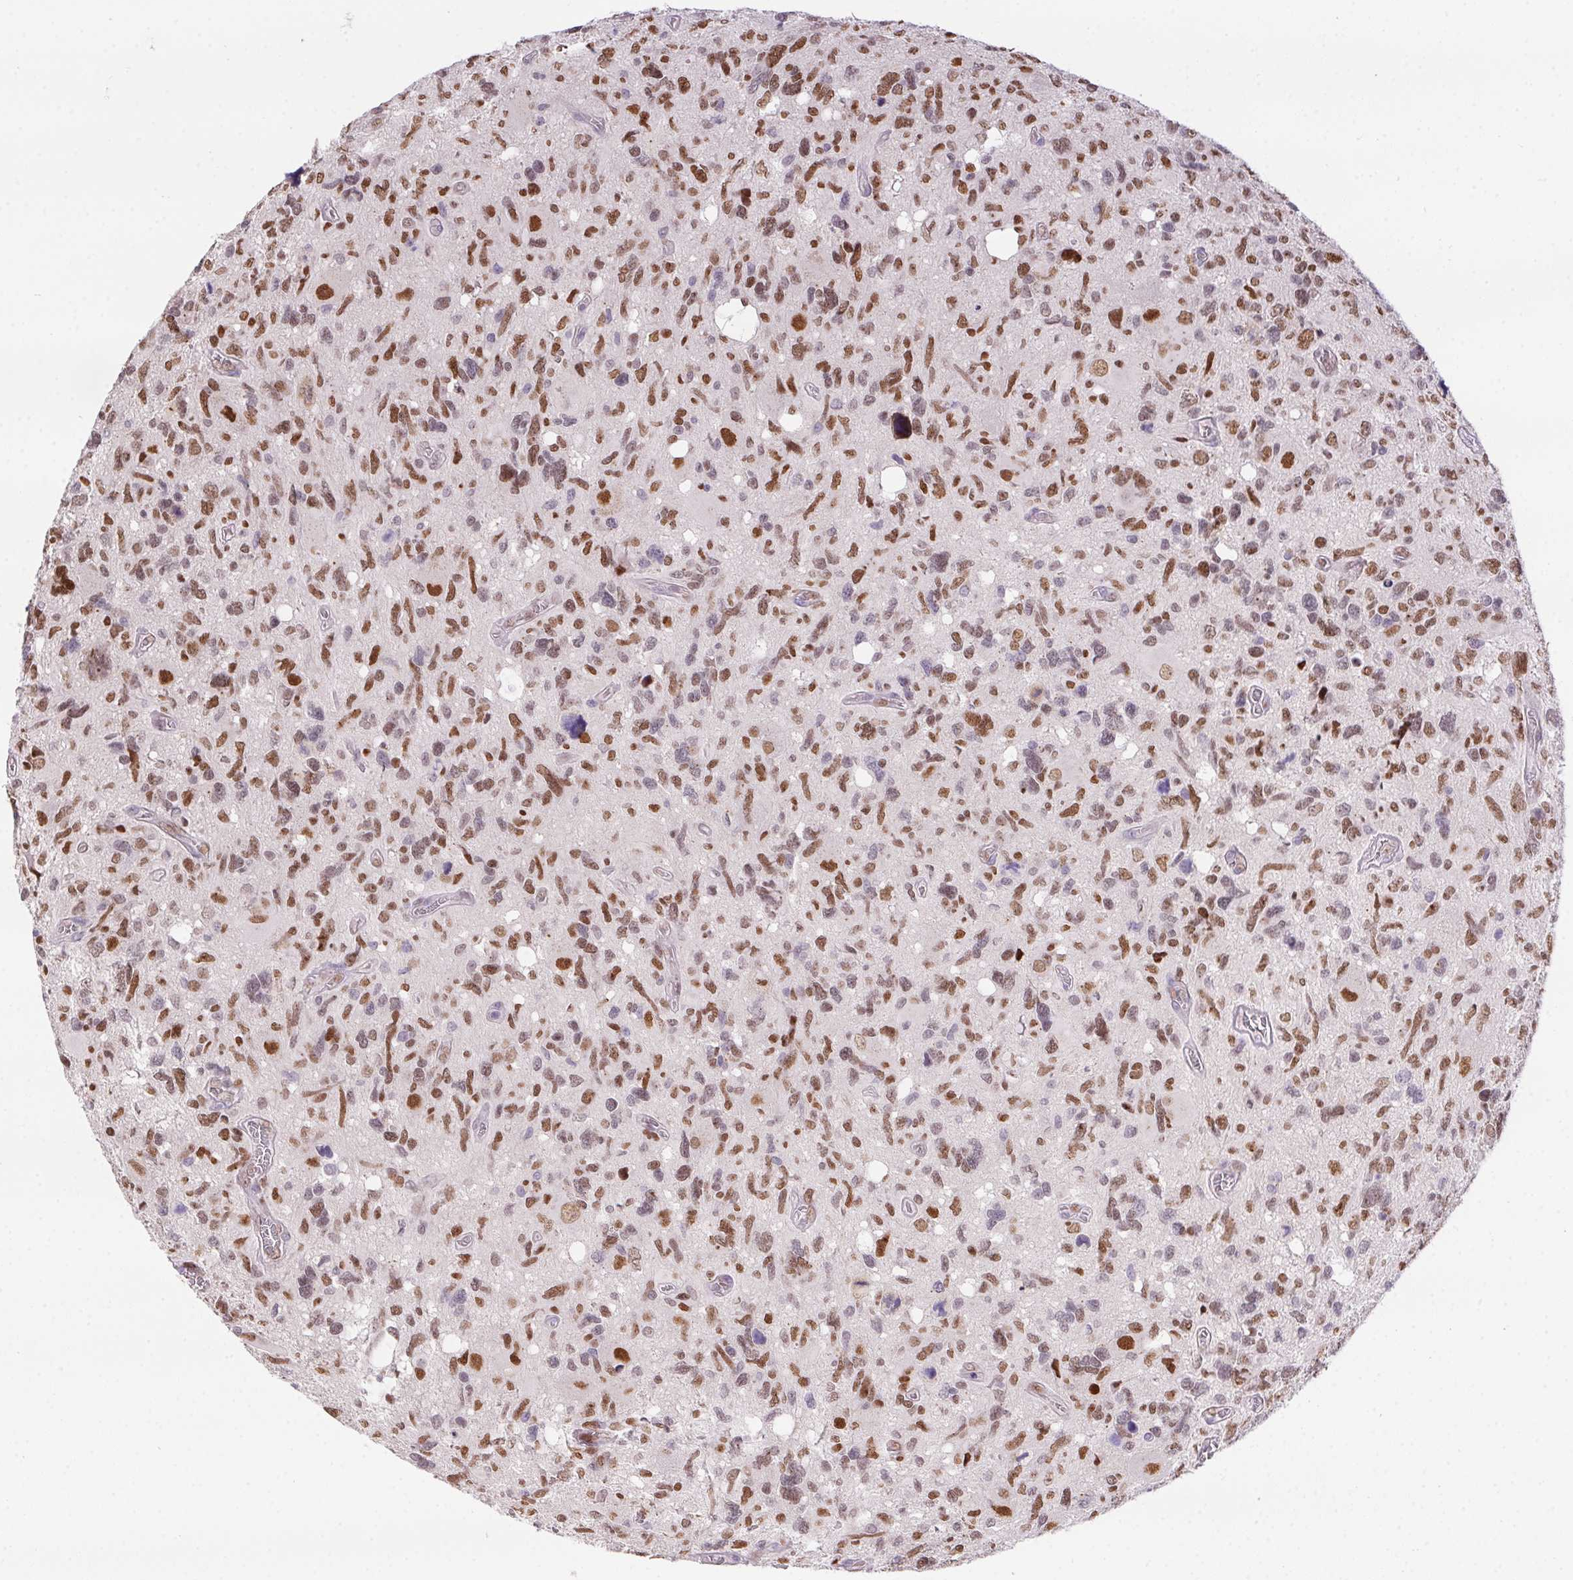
{"staining": {"intensity": "moderate", "quantity": ">75%", "location": "nuclear"}, "tissue": "glioma", "cell_type": "Tumor cells", "image_type": "cancer", "snomed": [{"axis": "morphology", "description": "Glioma, malignant, High grade"}, {"axis": "topography", "description": "Brain"}], "caption": "Protein staining of glioma tissue demonstrates moderate nuclear staining in about >75% of tumor cells.", "gene": "SP9", "patient": {"sex": "male", "age": 49}}